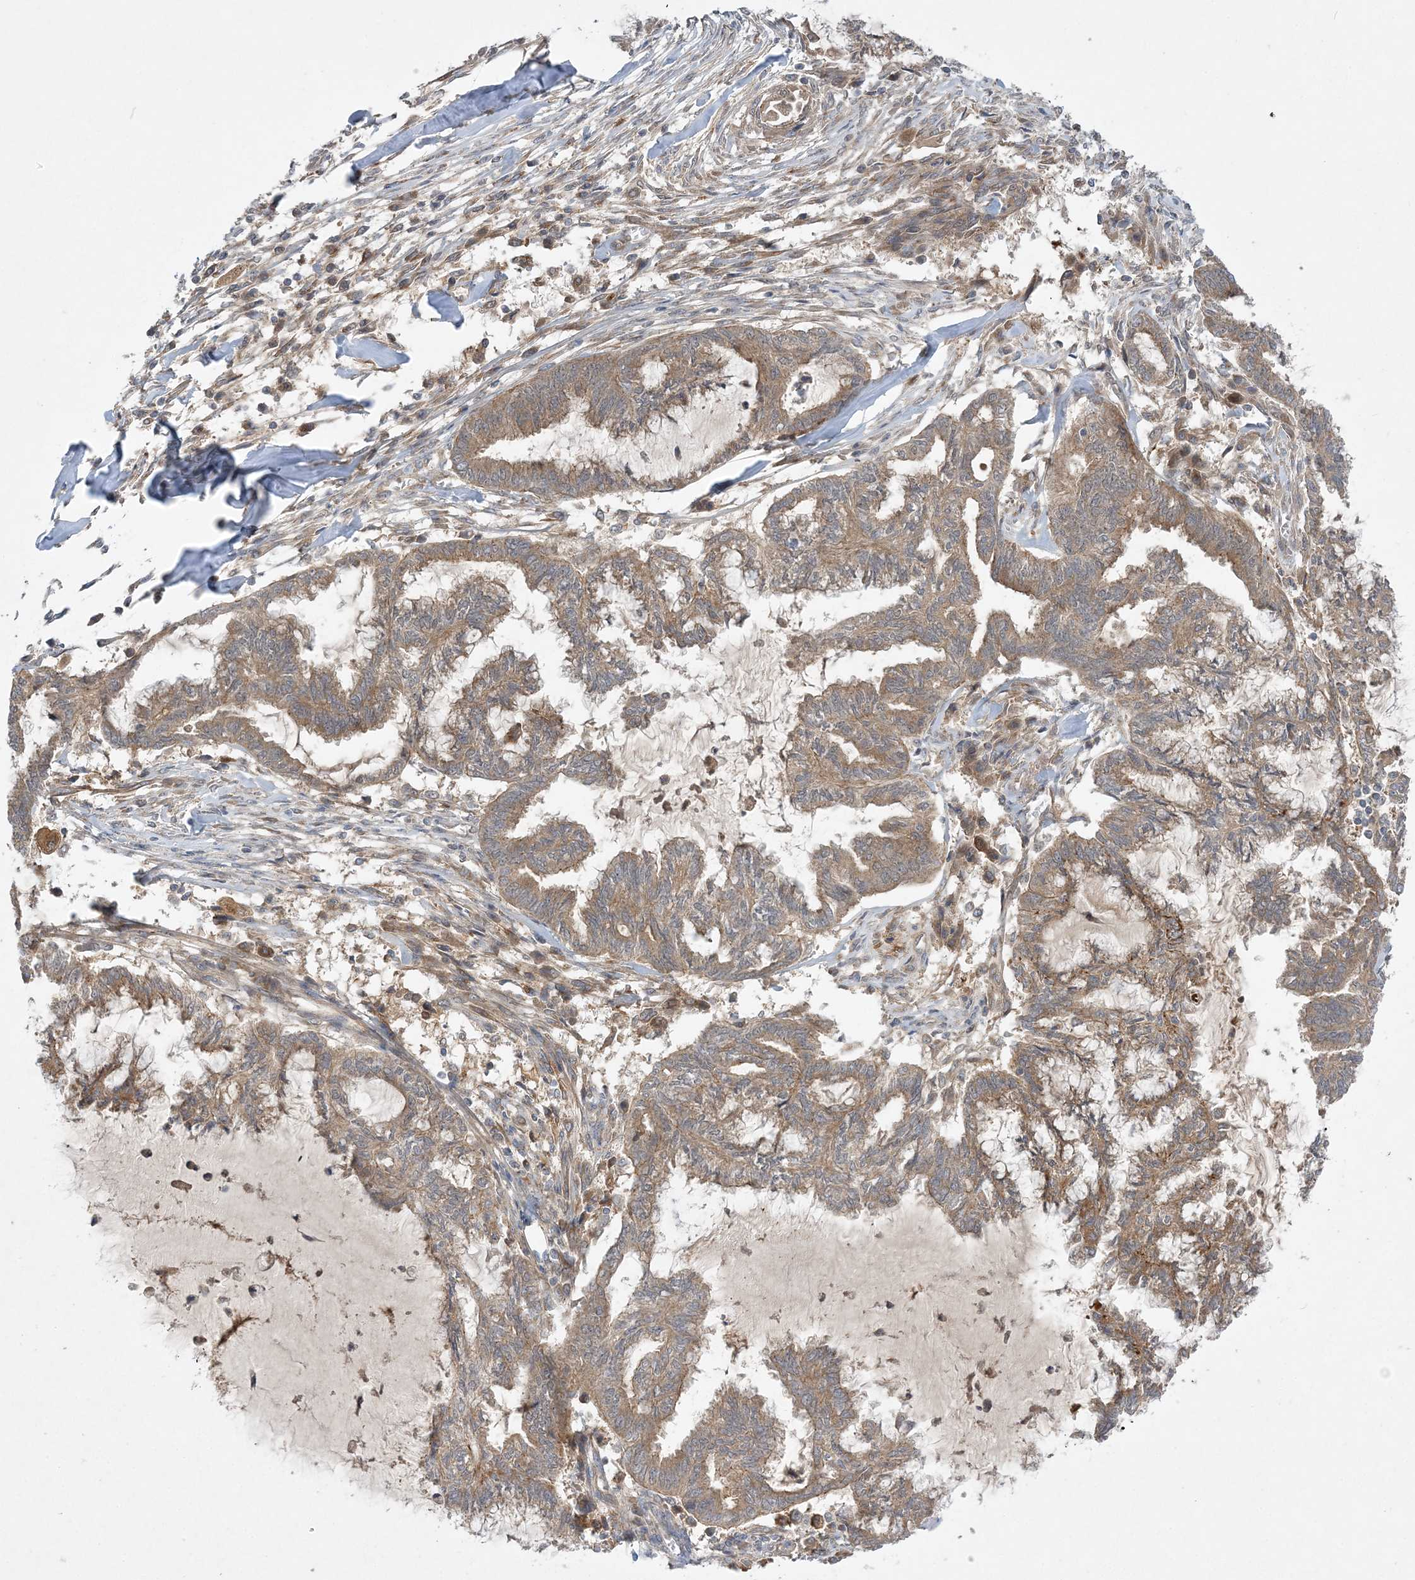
{"staining": {"intensity": "moderate", "quantity": ">75%", "location": "cytoplasmic/membranous"}, "tissue": "endometrial cancer", "cell_type": "Tumor cells", "image_type": "cancer", "snomed": [{"axis": "morphology", "description": "Adenocarcinoma, NOS"}, {"axis": "topography", "description": "Endometrium"}], "caption": "High-magnification brightfield microscopy of endometrial adenocarcinoma stained with DAB (3,3'-diaminobenzidine) (brown) and counterstained with hematoxylin (blue). tumor cells exhibit moderate cytoplasmic/membranous expression is seen in about>75% of cells.", "gene": "MMADHC", "patient": {"sex": "female", "age": 86}}